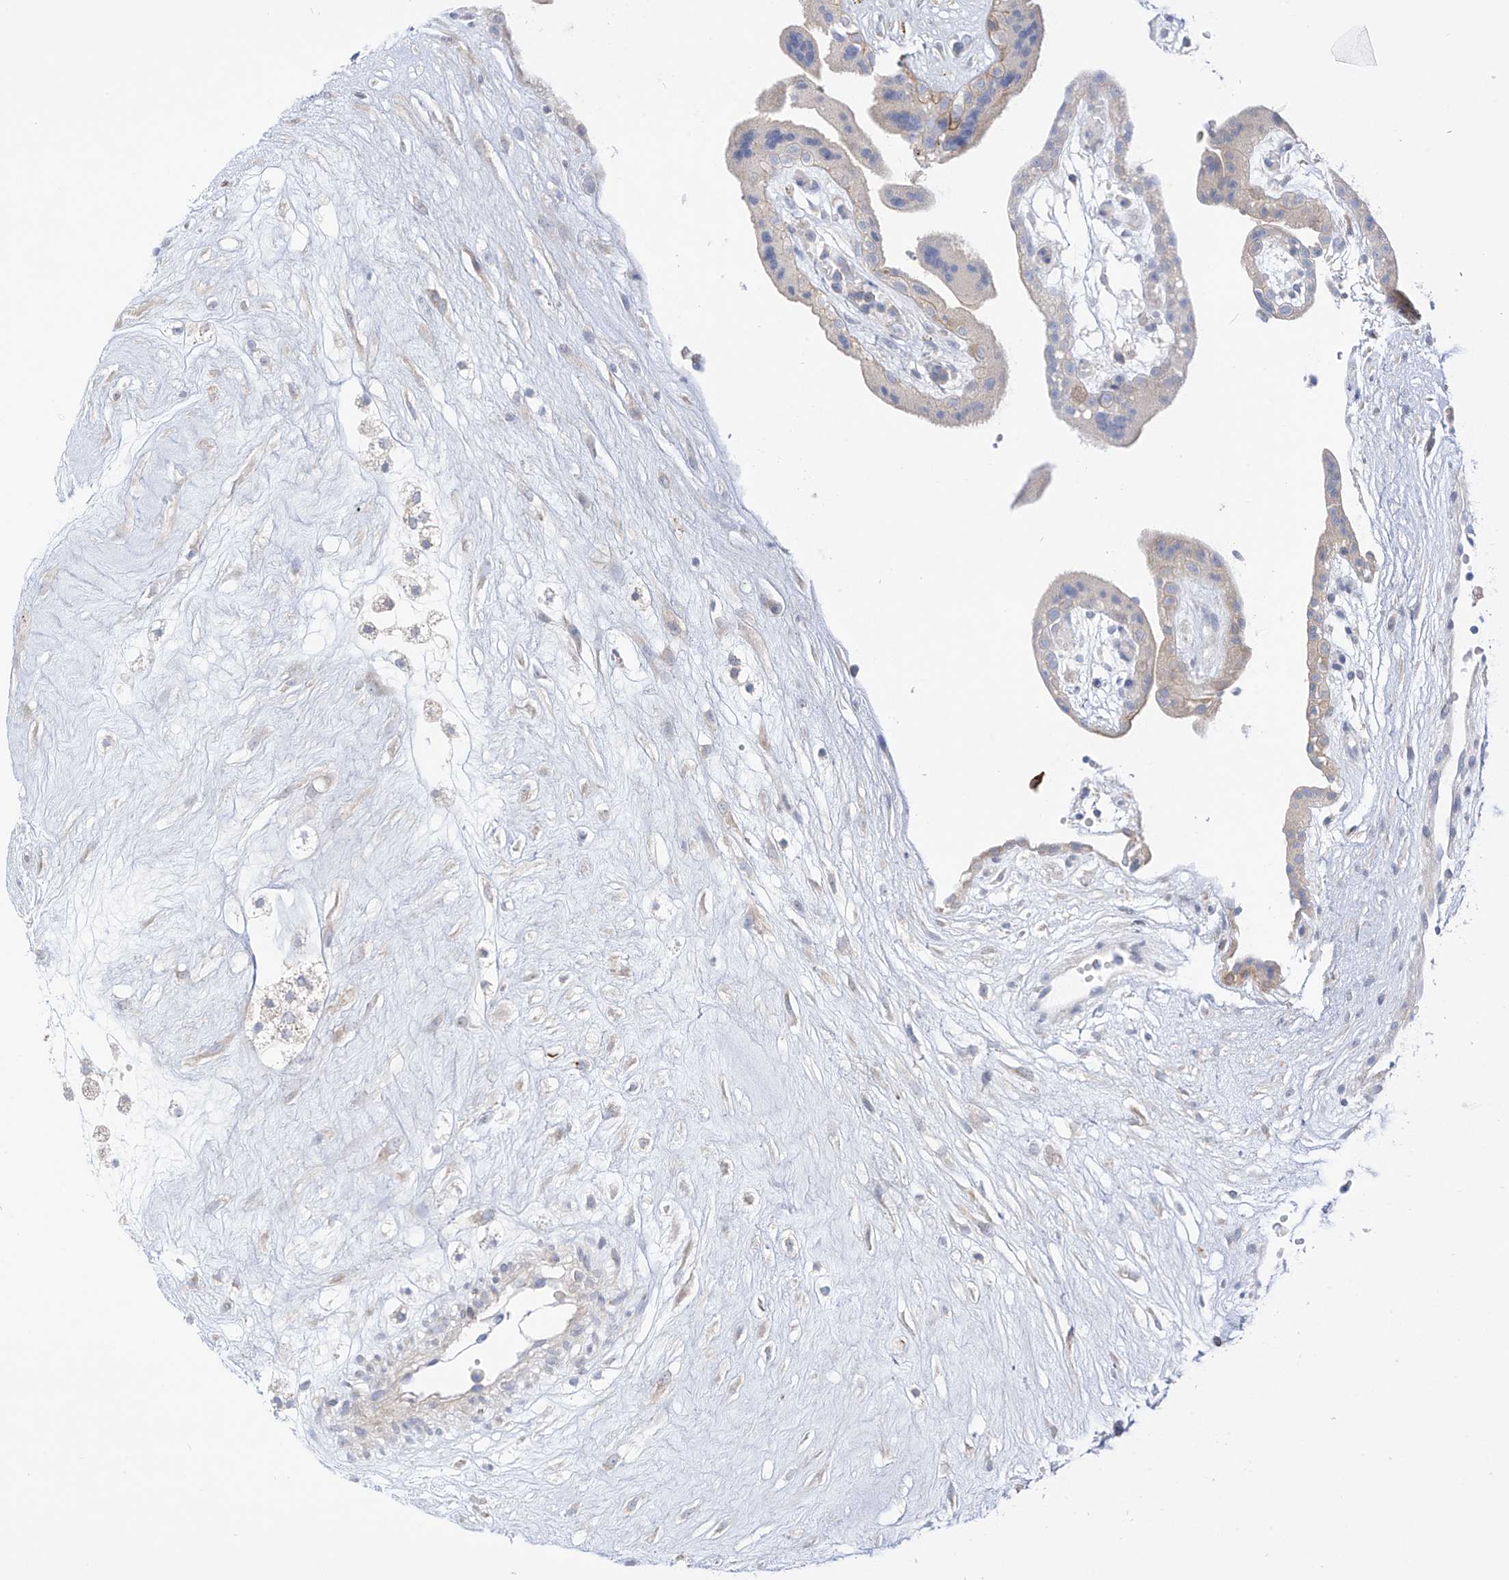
{"staining": {"intensity": "weak", "quantity": "25%-75%", "location": "cytoplasmic/membranous"}, "tissue": "placenta", "cell_type": "Trophoblastic cells", "image_type": "normal", "snomed": [{"axis": "morphology", "description": "Normal tissue, NOS"}, {"axis": "topography", "description": "Placenta"}], "caption": "Immunohistochemical staining of normal human placenta shows weak cytoplasmic/membranous protein positivity in approximately 25%-75% of trophoblastic cells. The protein of interest is shown in brown color, while the nuclei are stained blue.", "gene": "PCYOX1", "patient": {"sex": "female", "age": 18}}